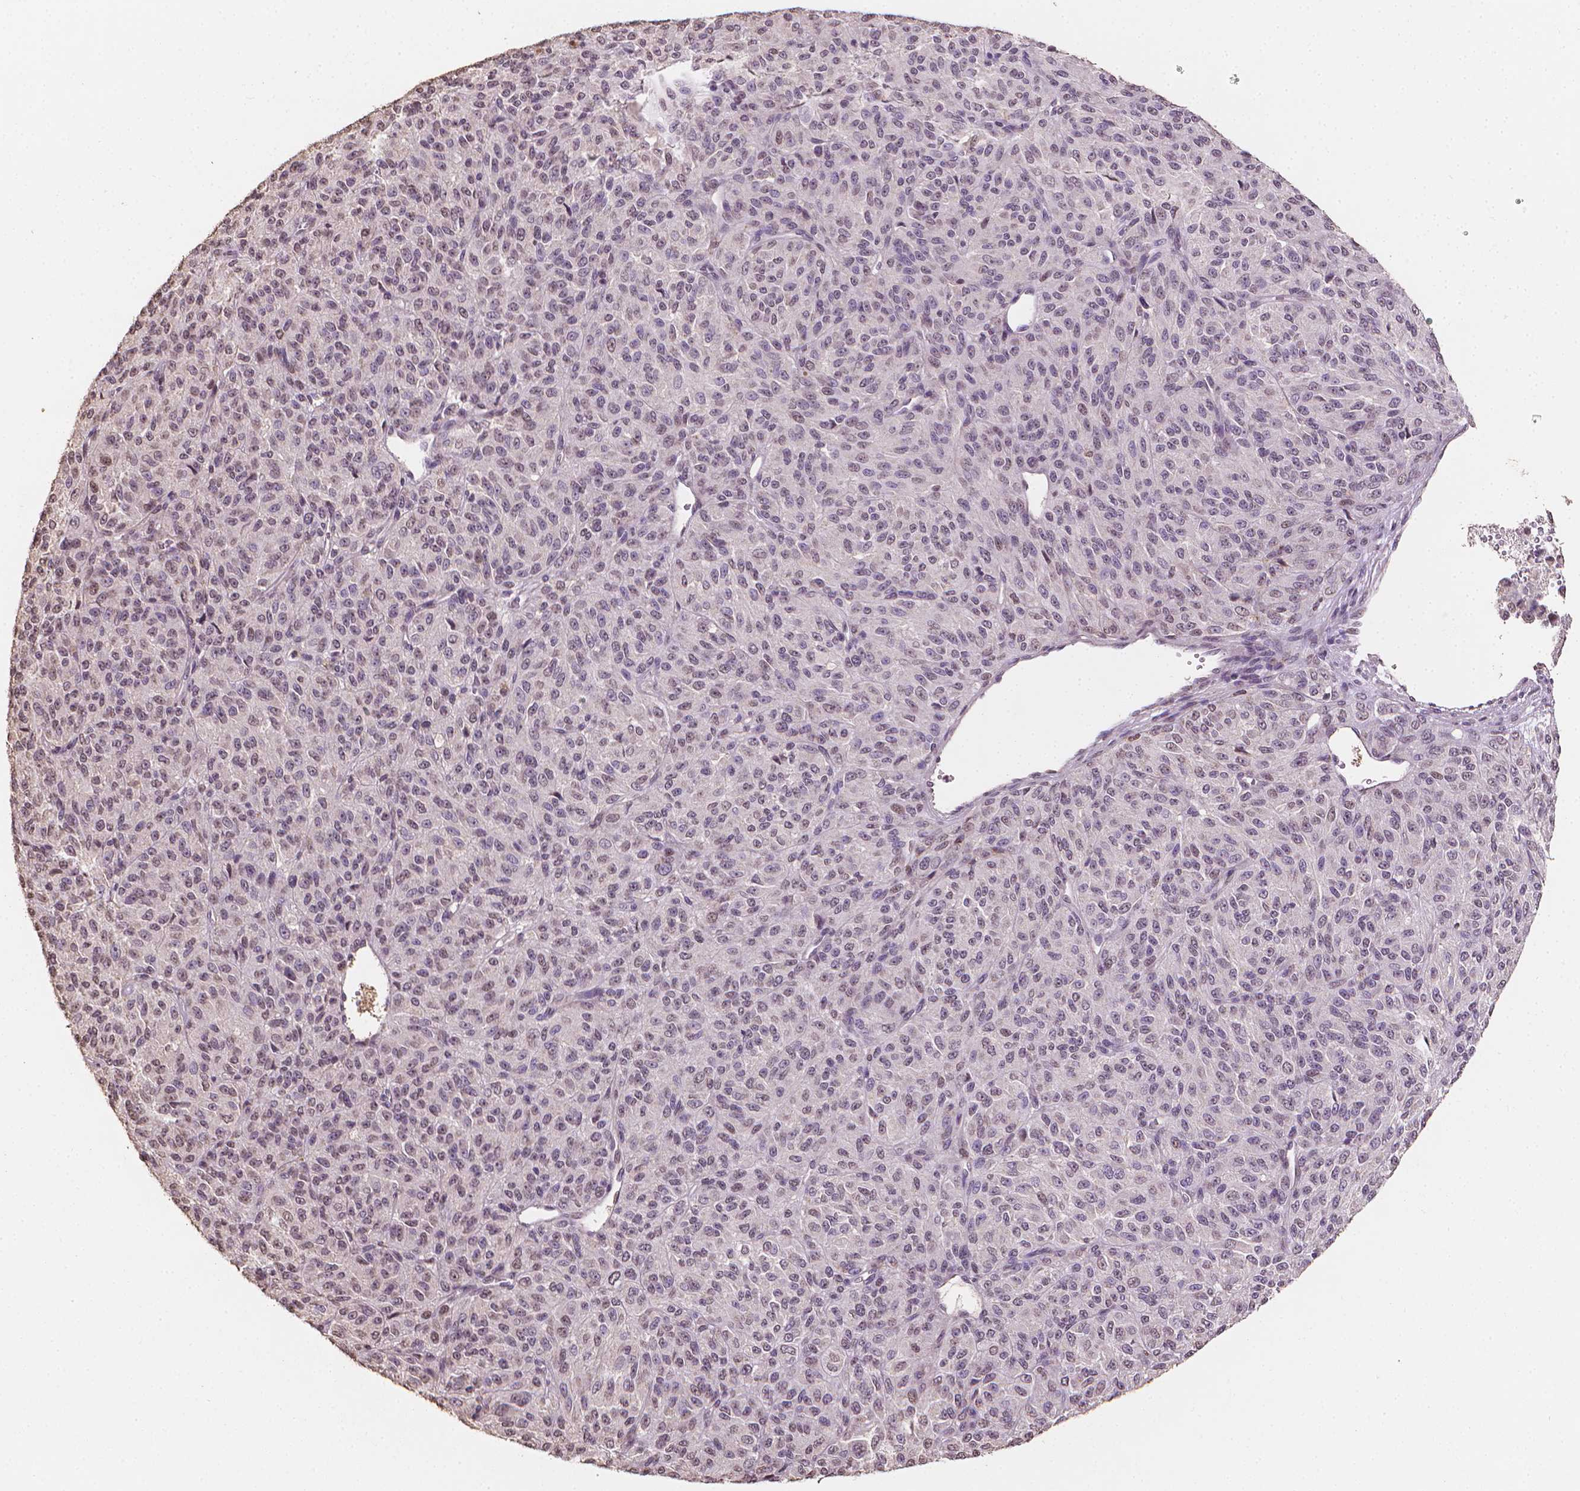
{"staining": {"intensity": "negative", "quantity": "none", "location": "none"}, "tissue": "melanoma", "cell_type": "Tumor cells", "image_type": "cancer", "snomed": [{"axis": "morphology", "description": "Malignant melanoma, Metastatic site"}, {"axis": "topography", "description": "Brain"}], "caption": "The histopathology image shows no significant expression in tumor cells of malignant melanoma (metastatic site).", "gene": "DCN", "patient": {"sex": "female", "age": 56}}